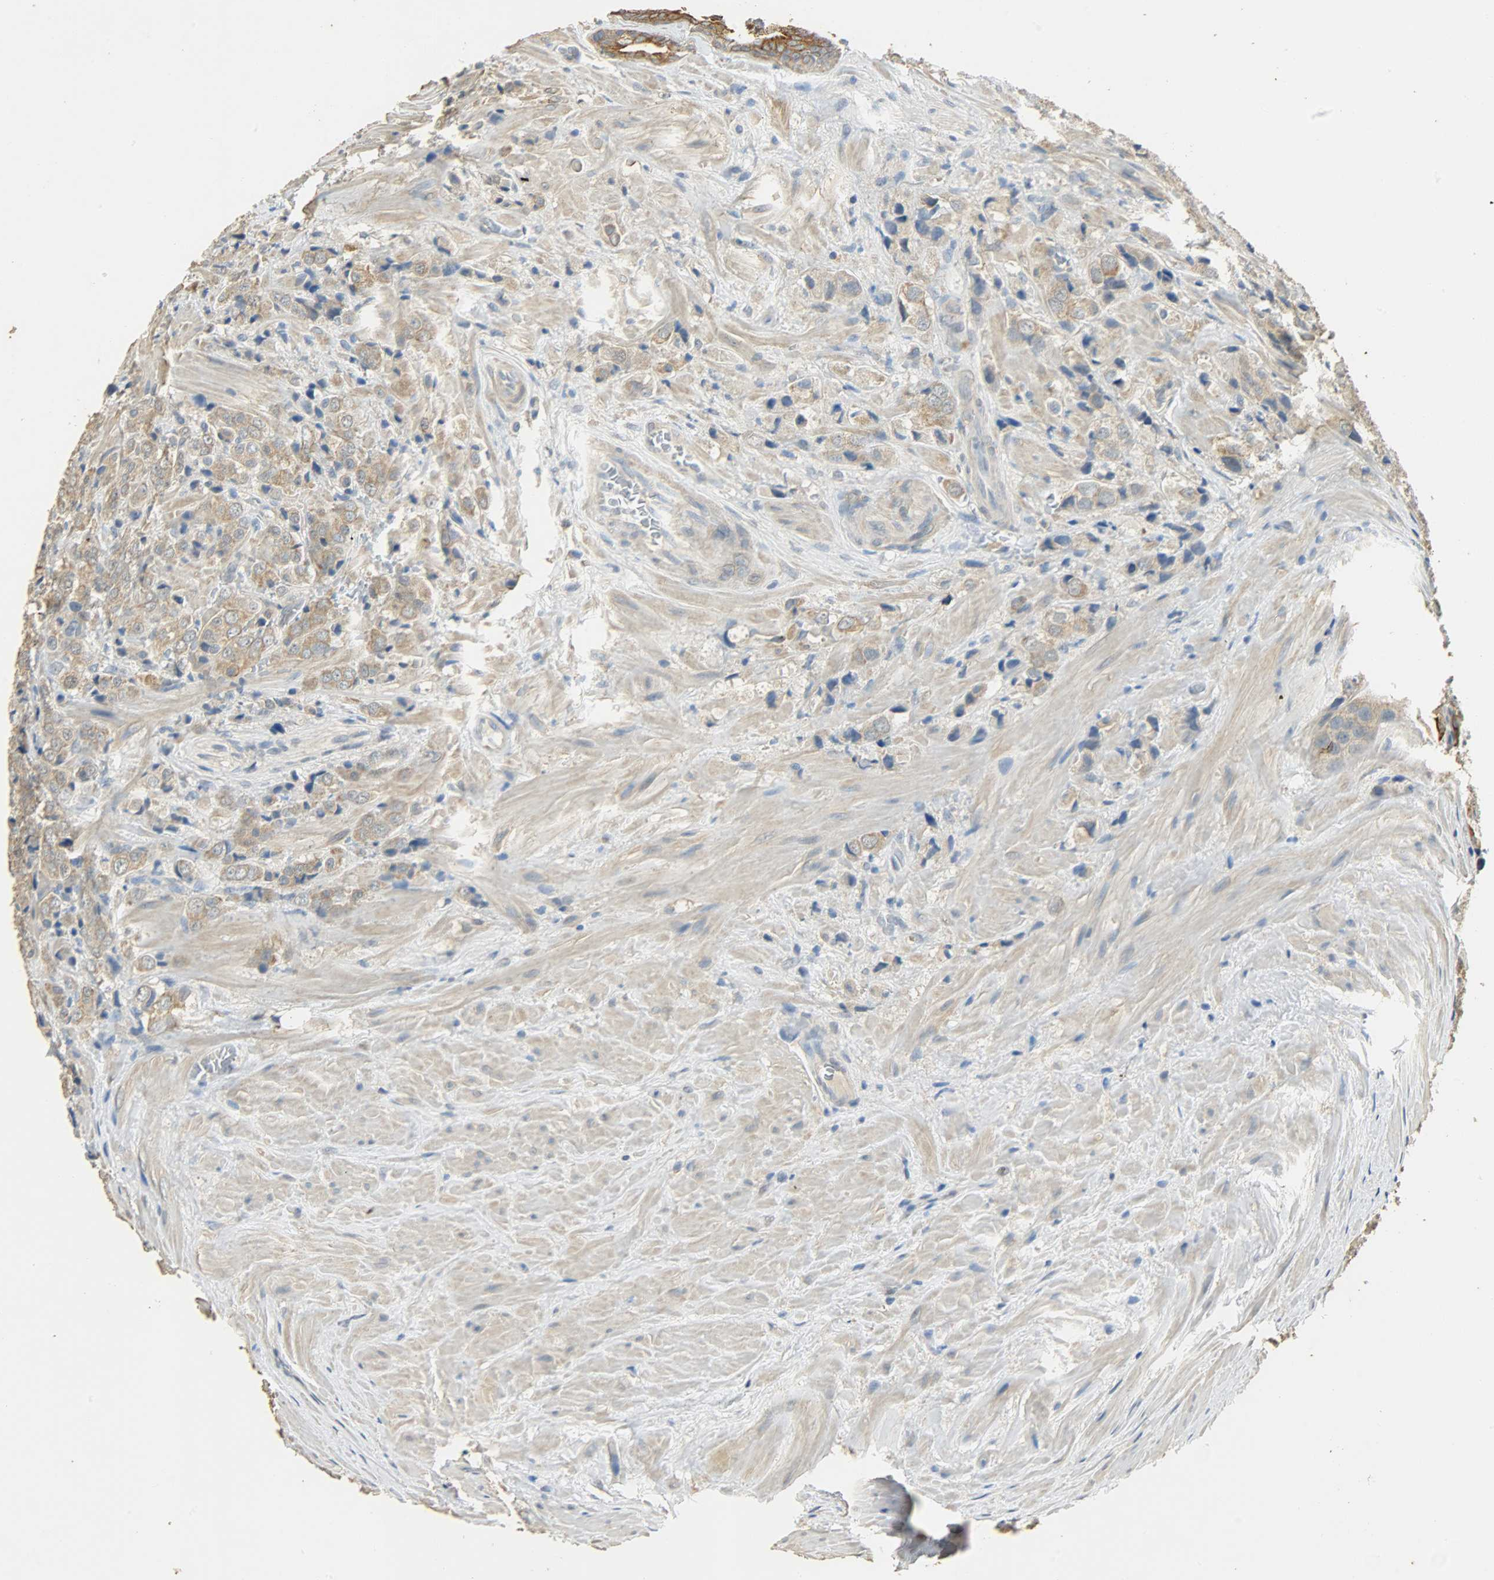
{"staining": {"intensity": "moderate", "quantity": ">75%", "location": "cytoplasmic/membranous"}, "tissue": "prostate cancer", "cell_type": "Tumor cells", "image_type": "cancer", "snomed": [{"axis": "morphology", "description": "Adenocarcinoma, High grade"}, {"axis": "topography", "description": "Prostate"}], "caption": "Protein expression by immunohistochemistry (IHC) displays moderate cytoplasmic/membranous expression in about >75% of tumor cells in prostate high-grade adenocarcinoma. (Stains: DAB in brown, nuclei in blue, Microscopy: brightfield microscopy at high magnification).", "gene": "USP13", "patient": {"sex": "male", "age": 70}}